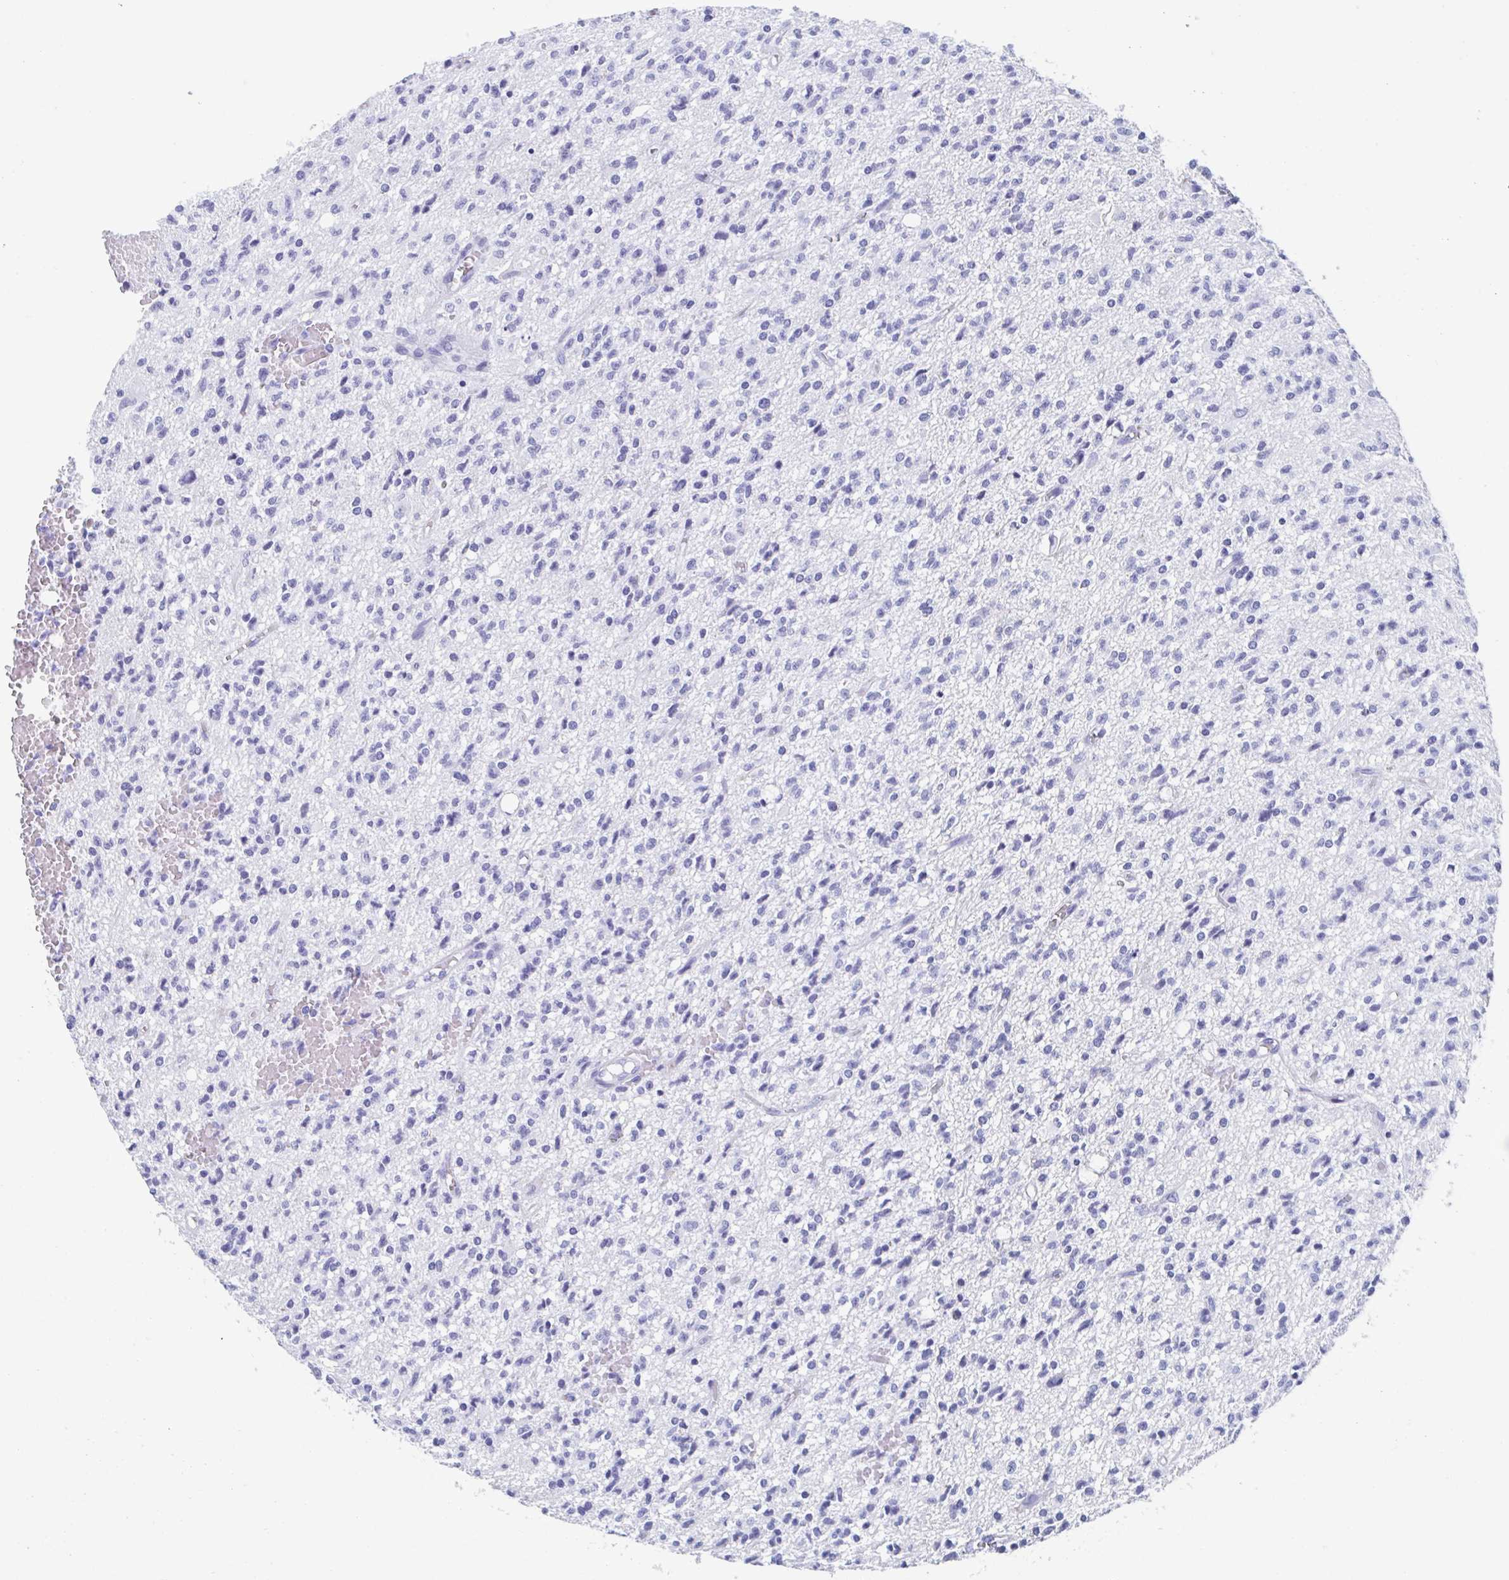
{"staining": {"intensity": "negative", "quantity": "none", "location": "none"}, "tissue": "glioma", "cell_type": "Tumor cells", "image_type": "cancer", "snomed": [{"axis": "morphology", "description": "Glioma, malignant, Low grade"}, {"axis": "topography", "description": "Brain"}], "caption": "This photomicrograph is of malignant glioma (low-grade) stained with immunohistochemistry to label a protein in brown with the nuclei are counter-stained blue. There is no staining in tumor cells. (Stains: DAB (3,3'-diaminobenzidine) immunohistochemistry (IHC) with hematoxylin counter stain, Microscopy: brightfield microscopy at high magnification).", "gene": "C10orf53", "patient": {"sex": "male", "age": 64}}